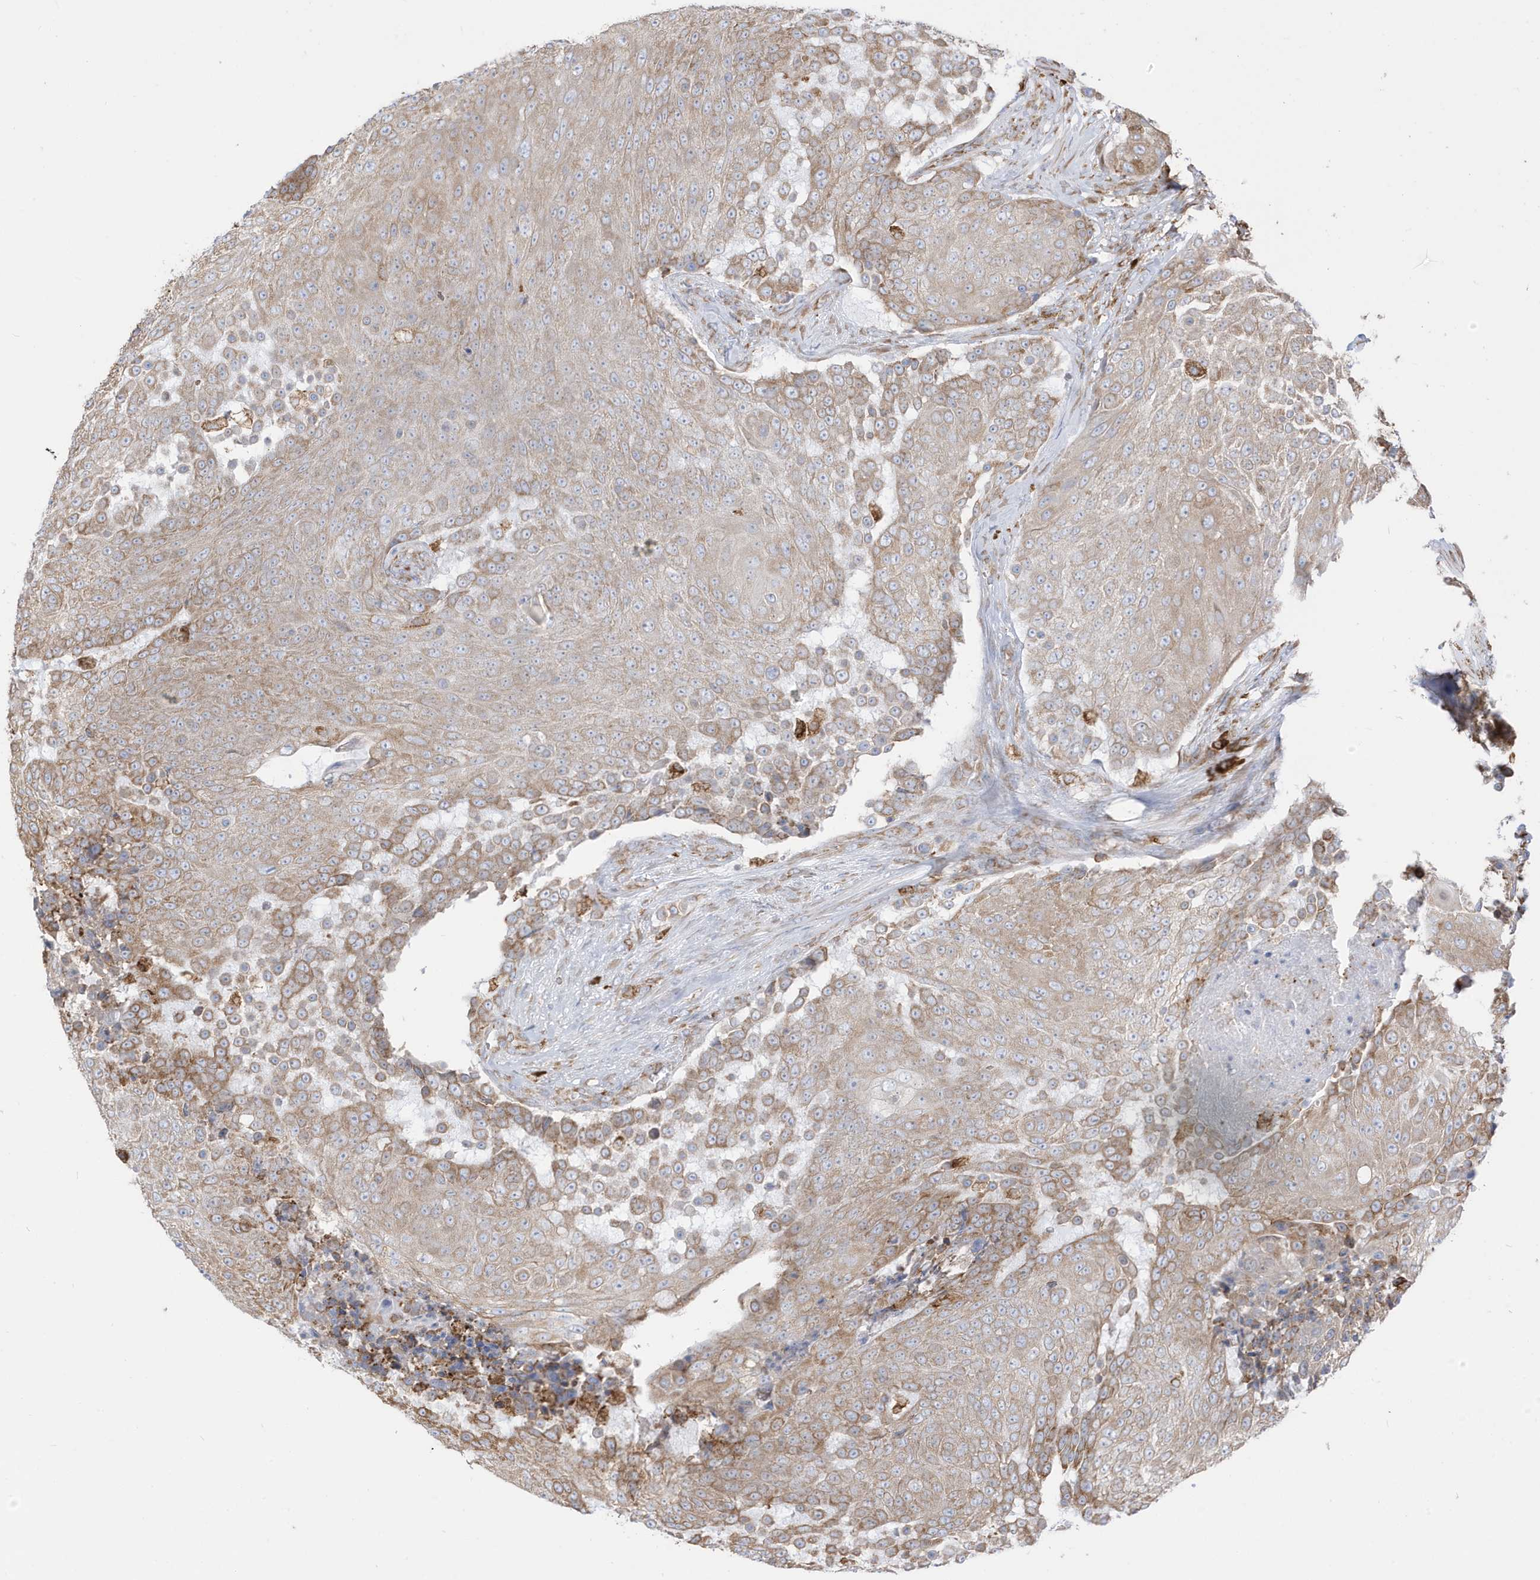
{"staining": {"intensity": "moderate", "quantity": "25%-75%", "location": "cytoplasmic/membranous"}, "tissue": "urothelial cancer", "cell_type": "Tumor cells", "image_type": "cancer", "snomed": [{"axis": "morphology", "description": "Urothelial carcinoma, High grade"}, {"axis": "topography", "description": "Urinary bladder"}], "caption": "Urothelial cancer stained with immunohistochemistry exhibits moderate cytoplasmic/membranous staining in approximately 25%-75% of tumor cells.", "gene": "PDIA6", "patient": {"sex": "female", "age": 63}}